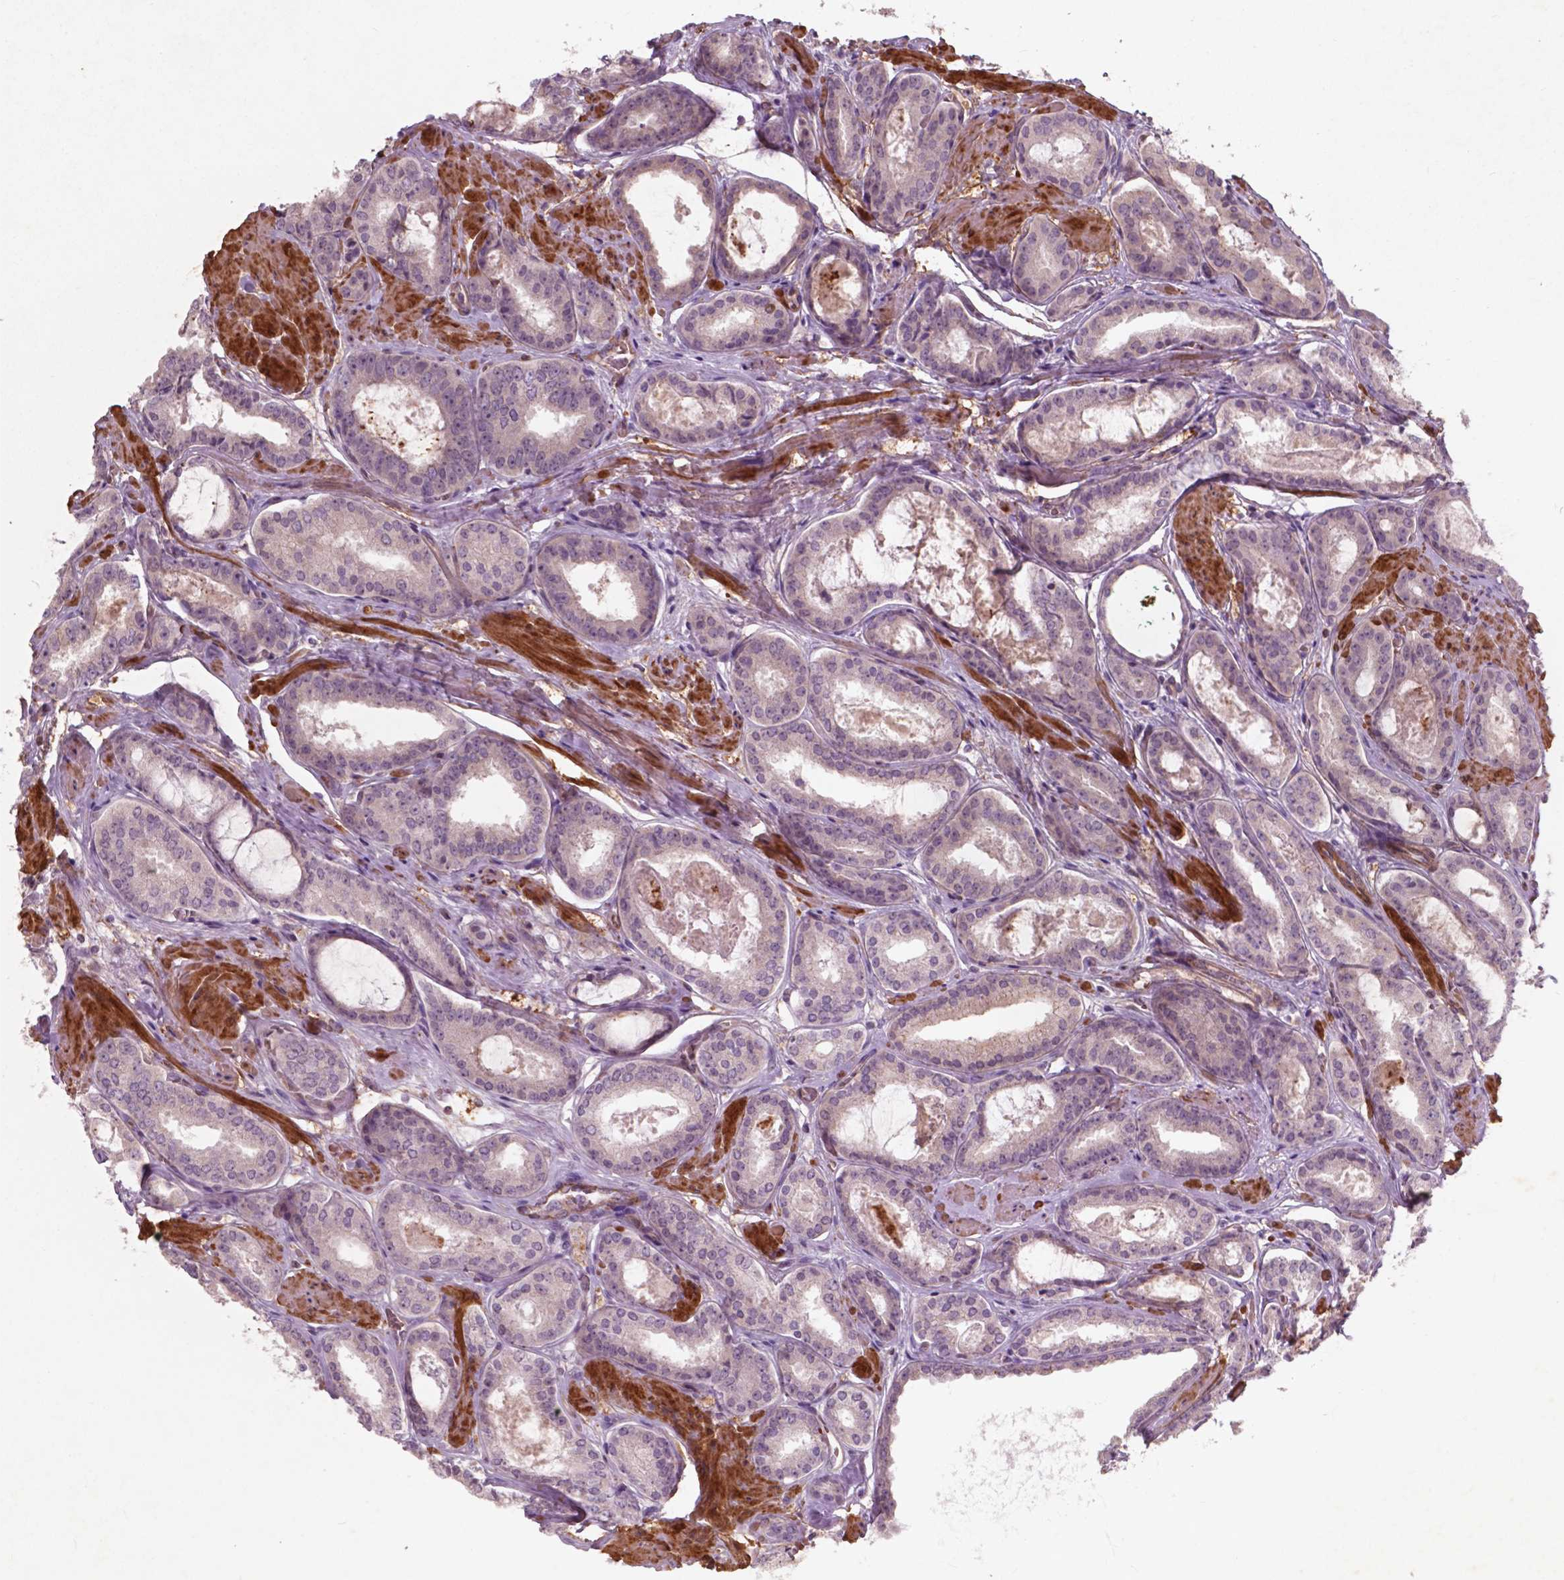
{"staining": {"intensity": "weak", "quantity": "<25%", "location": "cytoplasmic/membranous"}, "tissue": "prostate cancer", "cell_type": "Tumor cells", "image_type": "cancer", "snomed": [{"axis": "morphology", "description": "Adenocarcinoma, High grade"}, {"axis": "topography", "description": "Prostate"}], "caption": "Immunohistochemistry (IHC) image of neoplastic tissue: human prostate cancer stained with DAB reveals no significant protein positivity in tumor cells.", "gene": "RFPL4B", "patient": {"sex": "male", "age": 63}}